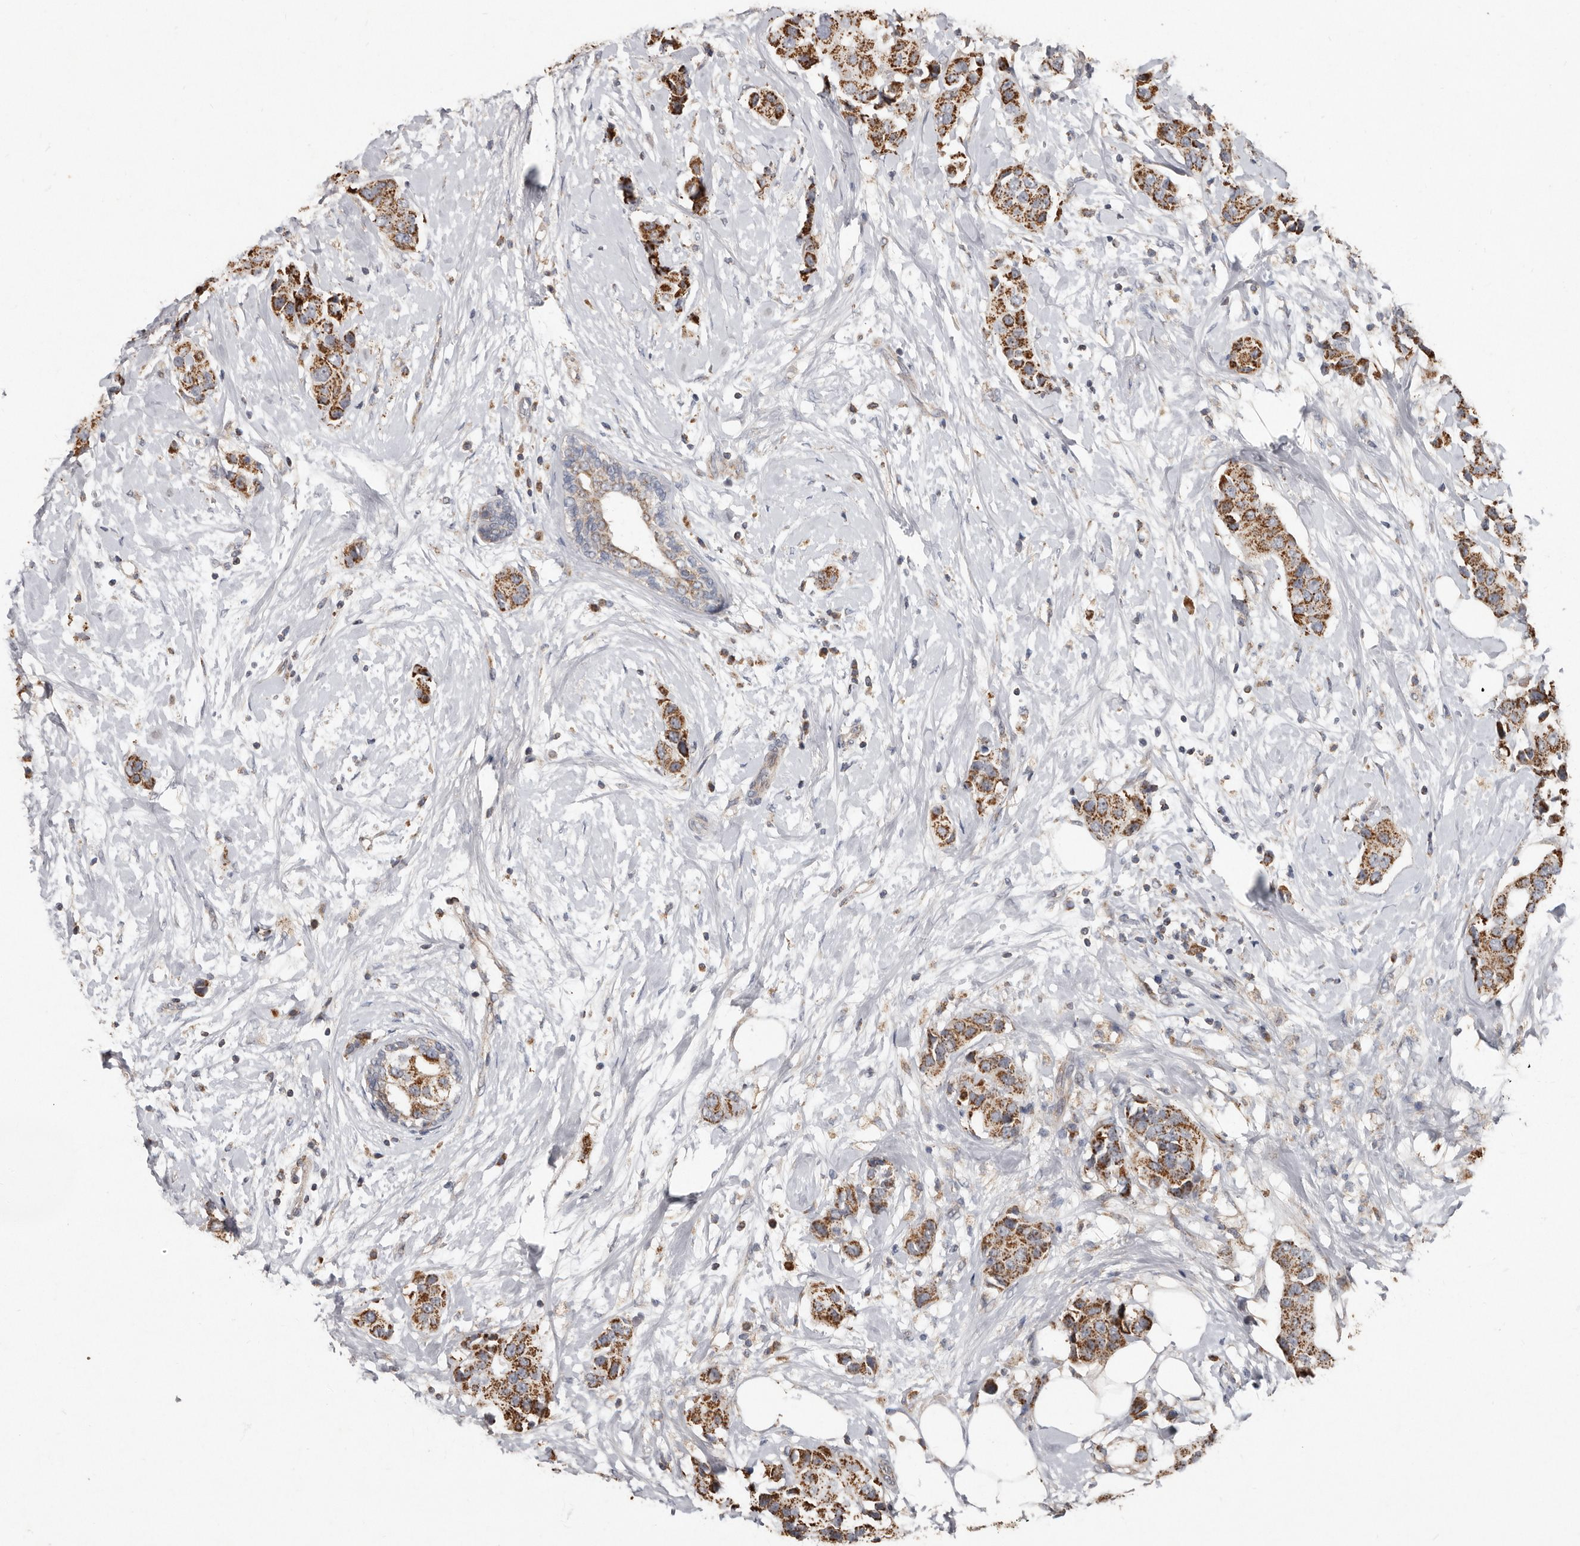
{"staining": {"intensity": "moderate", "quantity": ">75%", "location": "cytoplasmic/membranous"}, "tissue": "breast cancer", "cell_type": "Tumor cells", "image_type": "cancer", "snomed": [{"axis": "morphology", "description": "Normal tissue, NOS"}, {"axis": "morphology", "description": "Duct carcinoma"}, {"axis": "topography", "description": "Breast"}], "caption": "A micrograph of breast cancer (intraductal carcinoma) stained for a protein exhibits moderate cytoplasmic/membranous brown staining in tumor cells. The staining is performed using DAB brown chromogen to label protein expression. The nuclei are counter-stained blue using hematoxylin.", "gene": "KIF26B", "patient": {"sex": "female", "age": 39}}